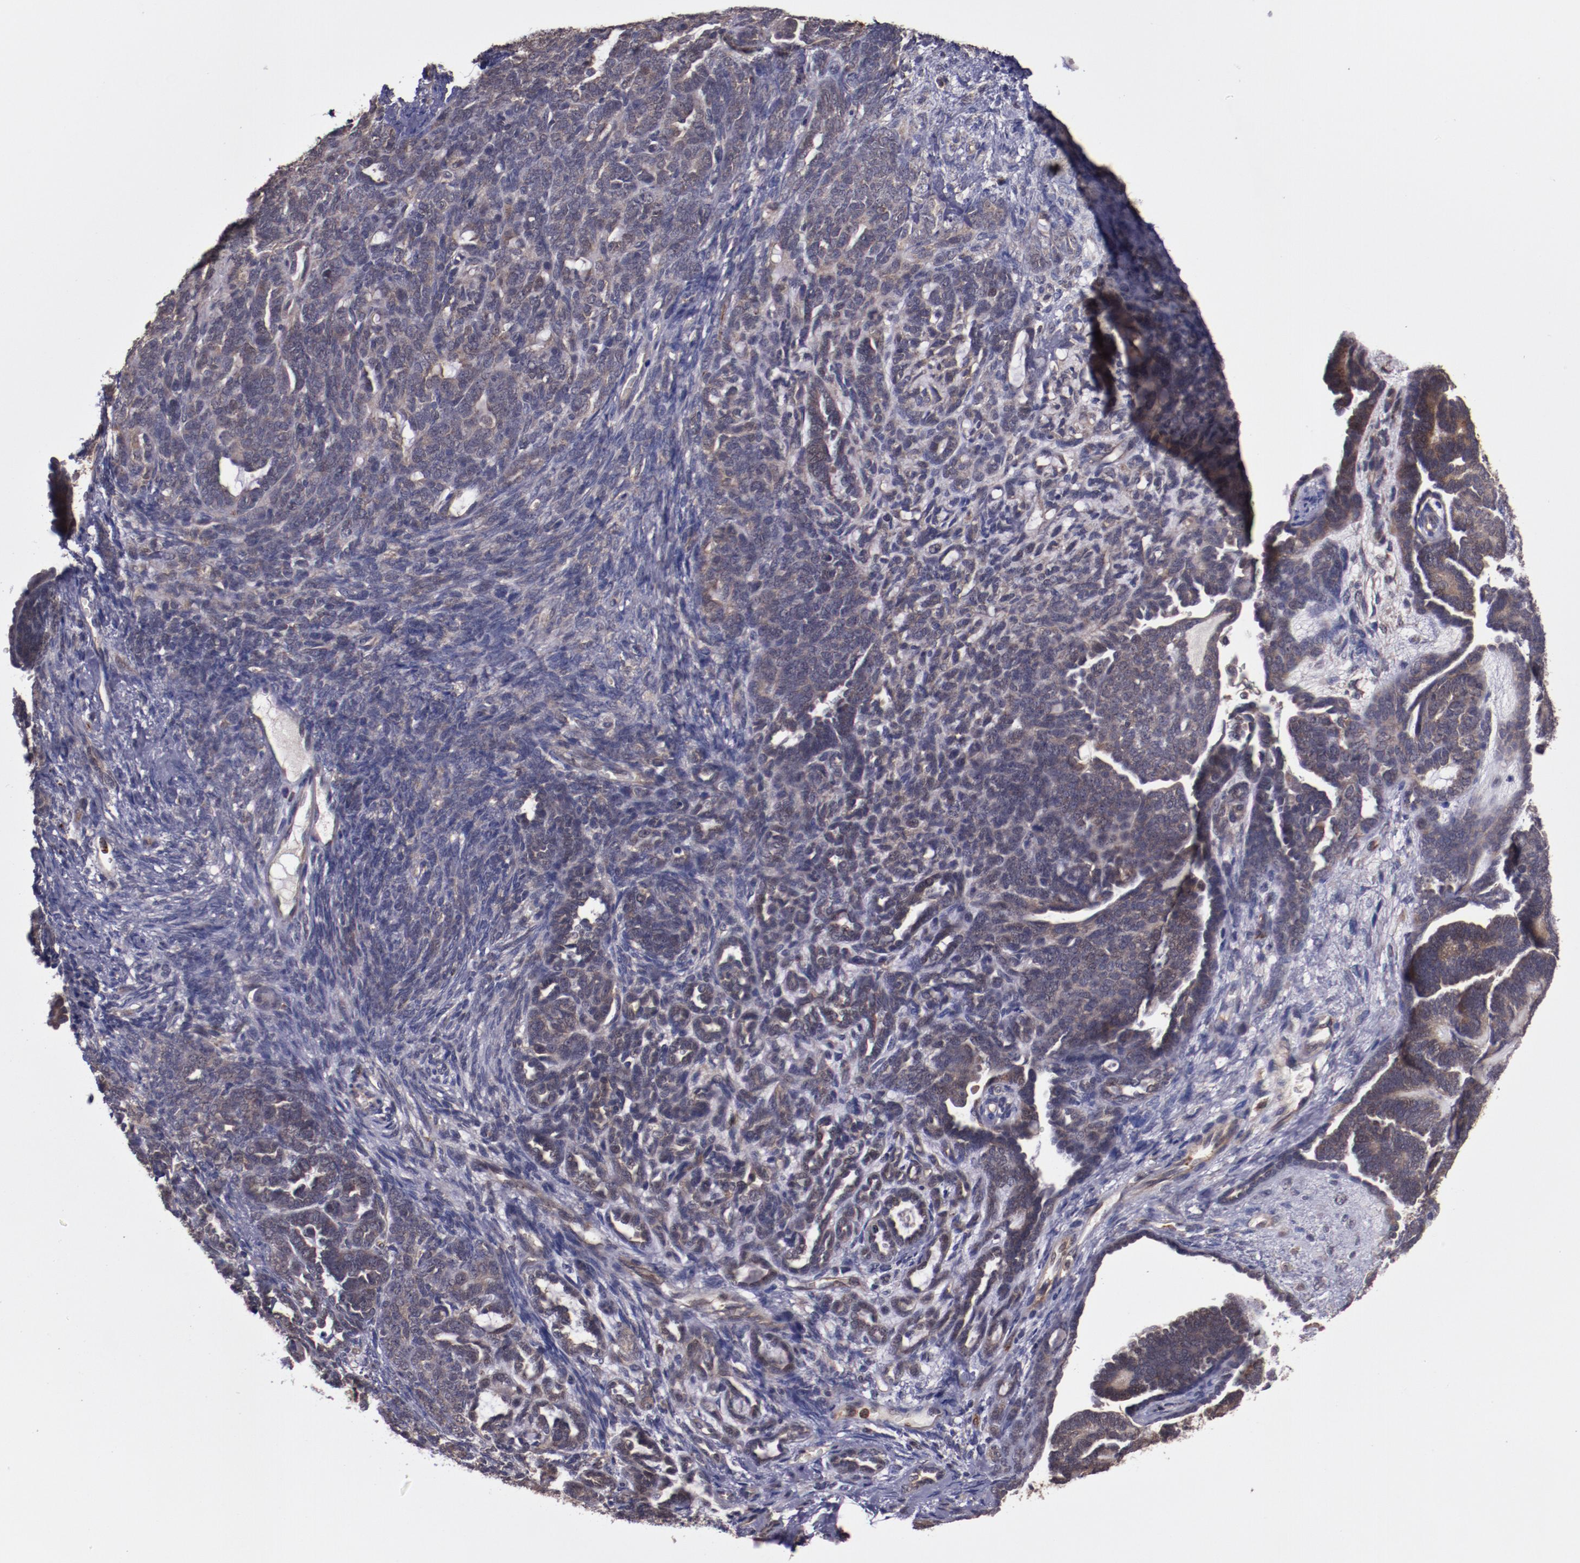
{"staining": {"intensity": "weak", "quantity": ">75%", "location": "cytoplasmic/membranous"}, "tissue": "endometrial cancer", "cell_type": "Tumor cells", "image_type": "cancer", "snomed": [{"axis": "morphology", "description": "Neoplasm, malignant, NOS"}, {"axis": "topography", "description": "Endometrium"}], "caption": "Approximately >75% of tumor cells in human endometrial cancer reveal weak cytoplasmic/membranous protein positivity as visualized by brown immunohistochemical staining.", "gene": "FTSJ1", "patient": {"sex": "female", "age": 74}}